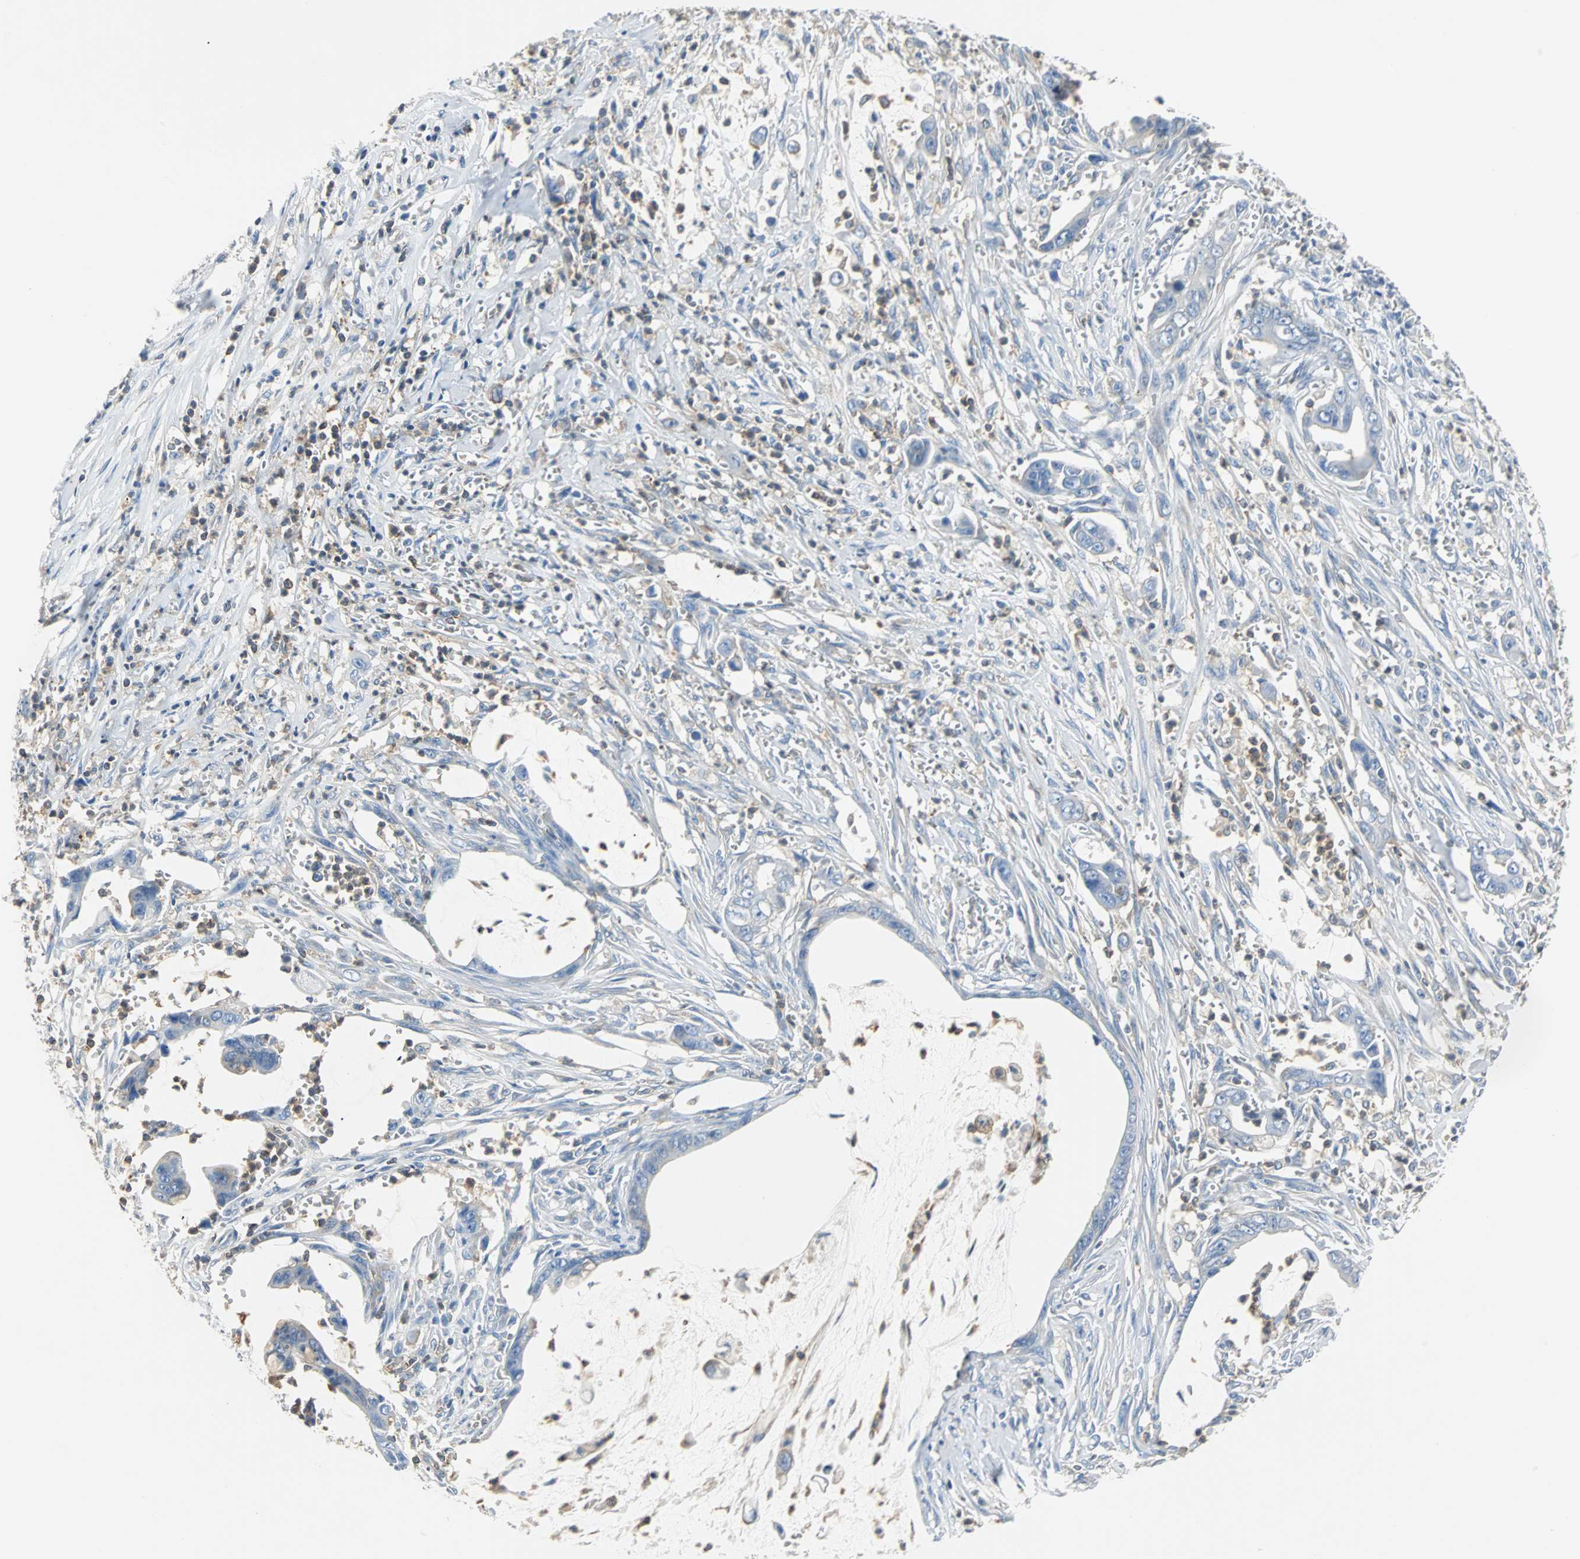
{"staining": {"intensity": "negative", "quantity": "none", "location": "none"}, "tissue": "pancreatic cancer", "cell_type": "Tumor cells", "image_type": "cancer", "snomed": [{"axis": "morphology", "description": "Adenocarcinoma, NOS"}, {"axis": "topography", "description": "Pancreas"}], "caption": "This is a micrograph of immunohistochemistry (IHC) staining of pancreatic cancer (adenocarcinoma), which shows no positivity in tumor cells. Brightfield microscopy of immunohistochemistry stained with DAB (brown) and hematoxylin (blue), captured at high magnification.", "gene": "TSC22D4", "patient": {"sex": "male", "age": 59}}